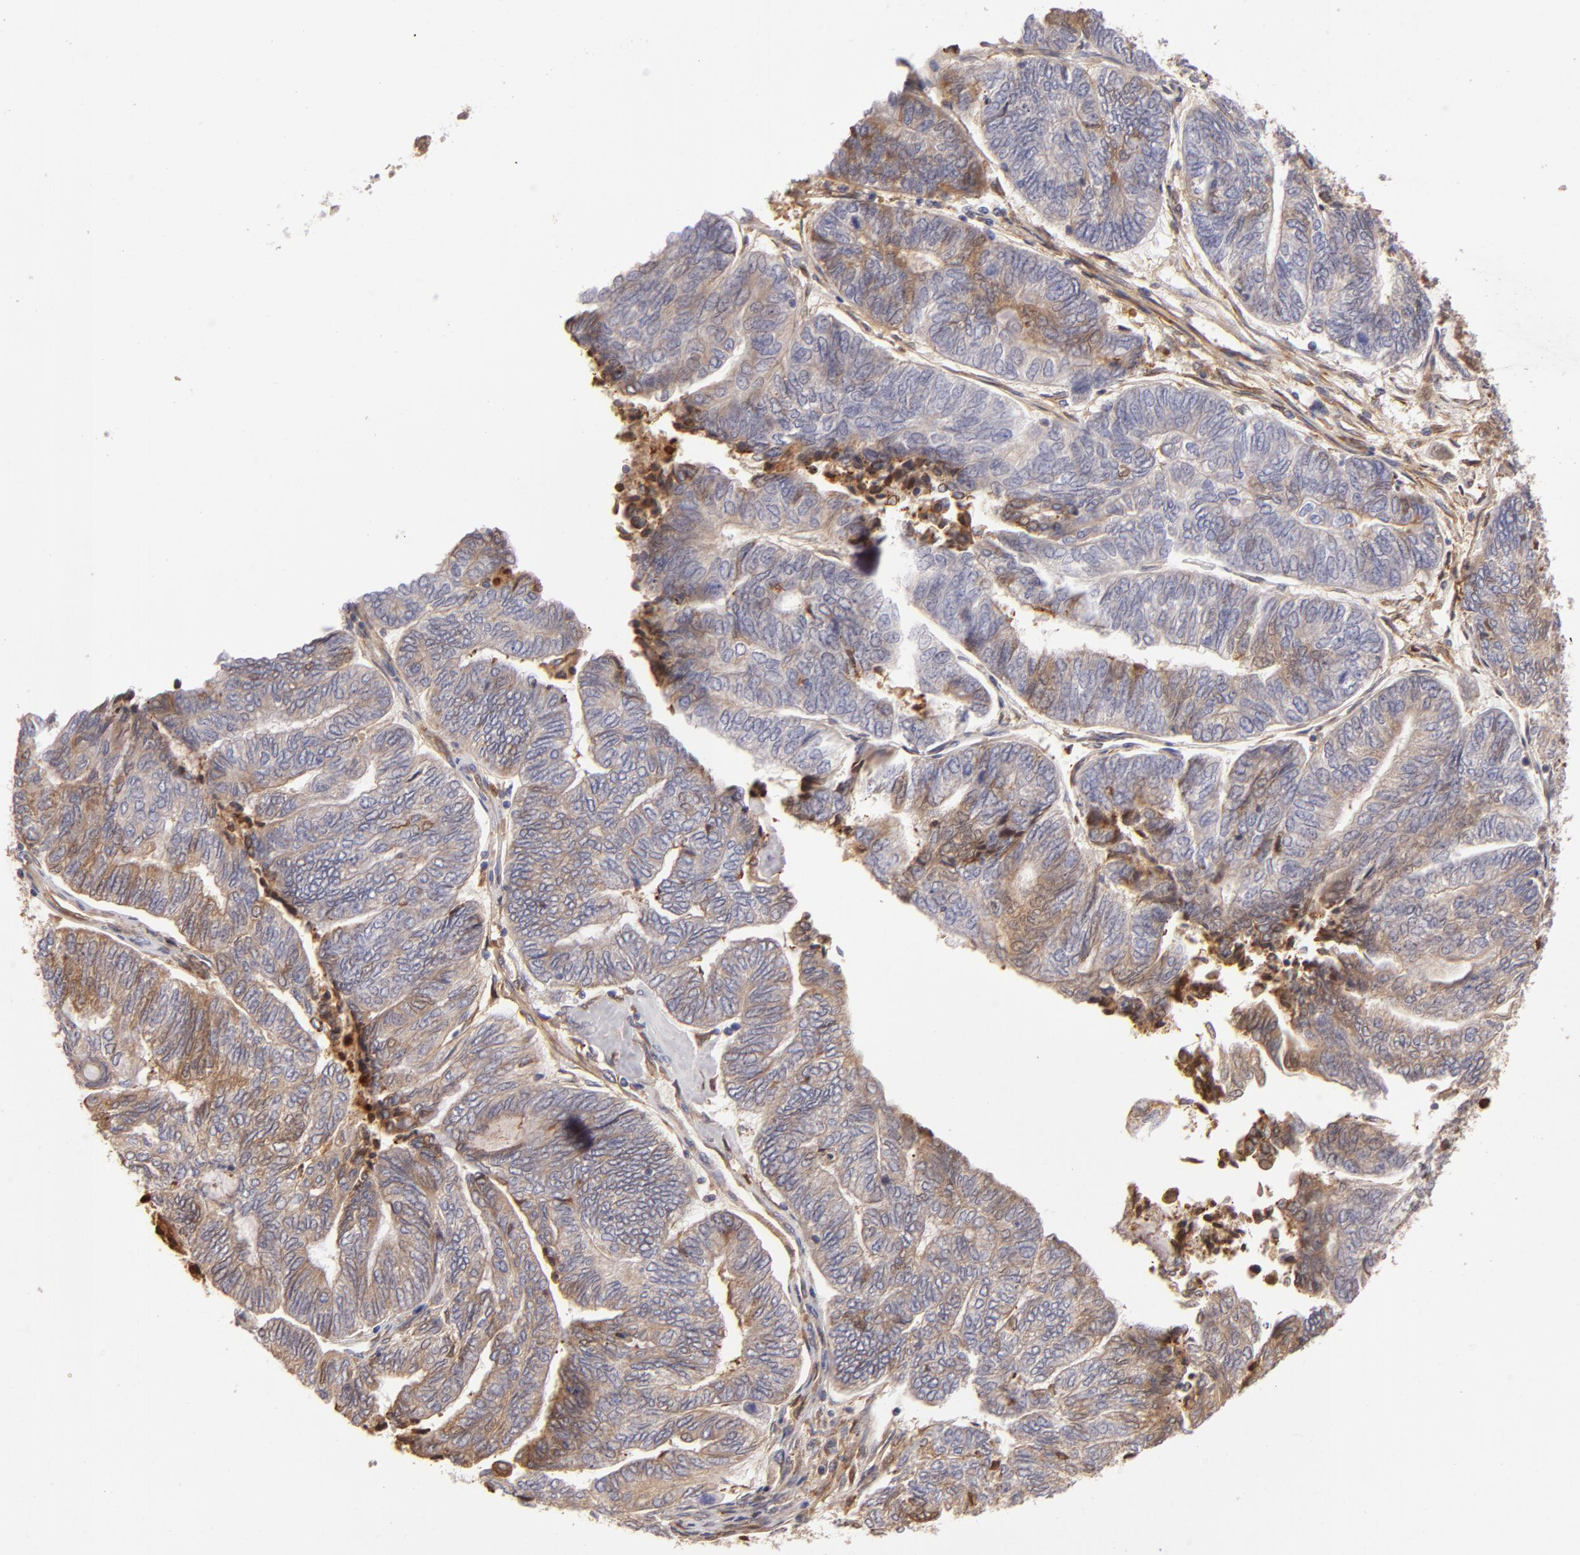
{"staining": {"intensity": "moderate", "quantity": ">75%", "location": "cytoplasmic/membranous"}, "tissue": "endometrial cancer", "cell_type": "Tumor cells", "image_type": "cancer", "snomed": [{"axis": "morphology", "description": "Adenocarcinoma, NOS"}, {"axis": "topography", "description": "Uterus"}, {"axis": "topography", "description": "Endometrium"}], "caption": "Endometrial cancer was stained to show a protein in brown. There is medium levels of moderate cytoplasmic/membranous staining in approximately >75% of tumor cells.", "gene": "CFB", "patient": {"sex": "female", "age": 70}}